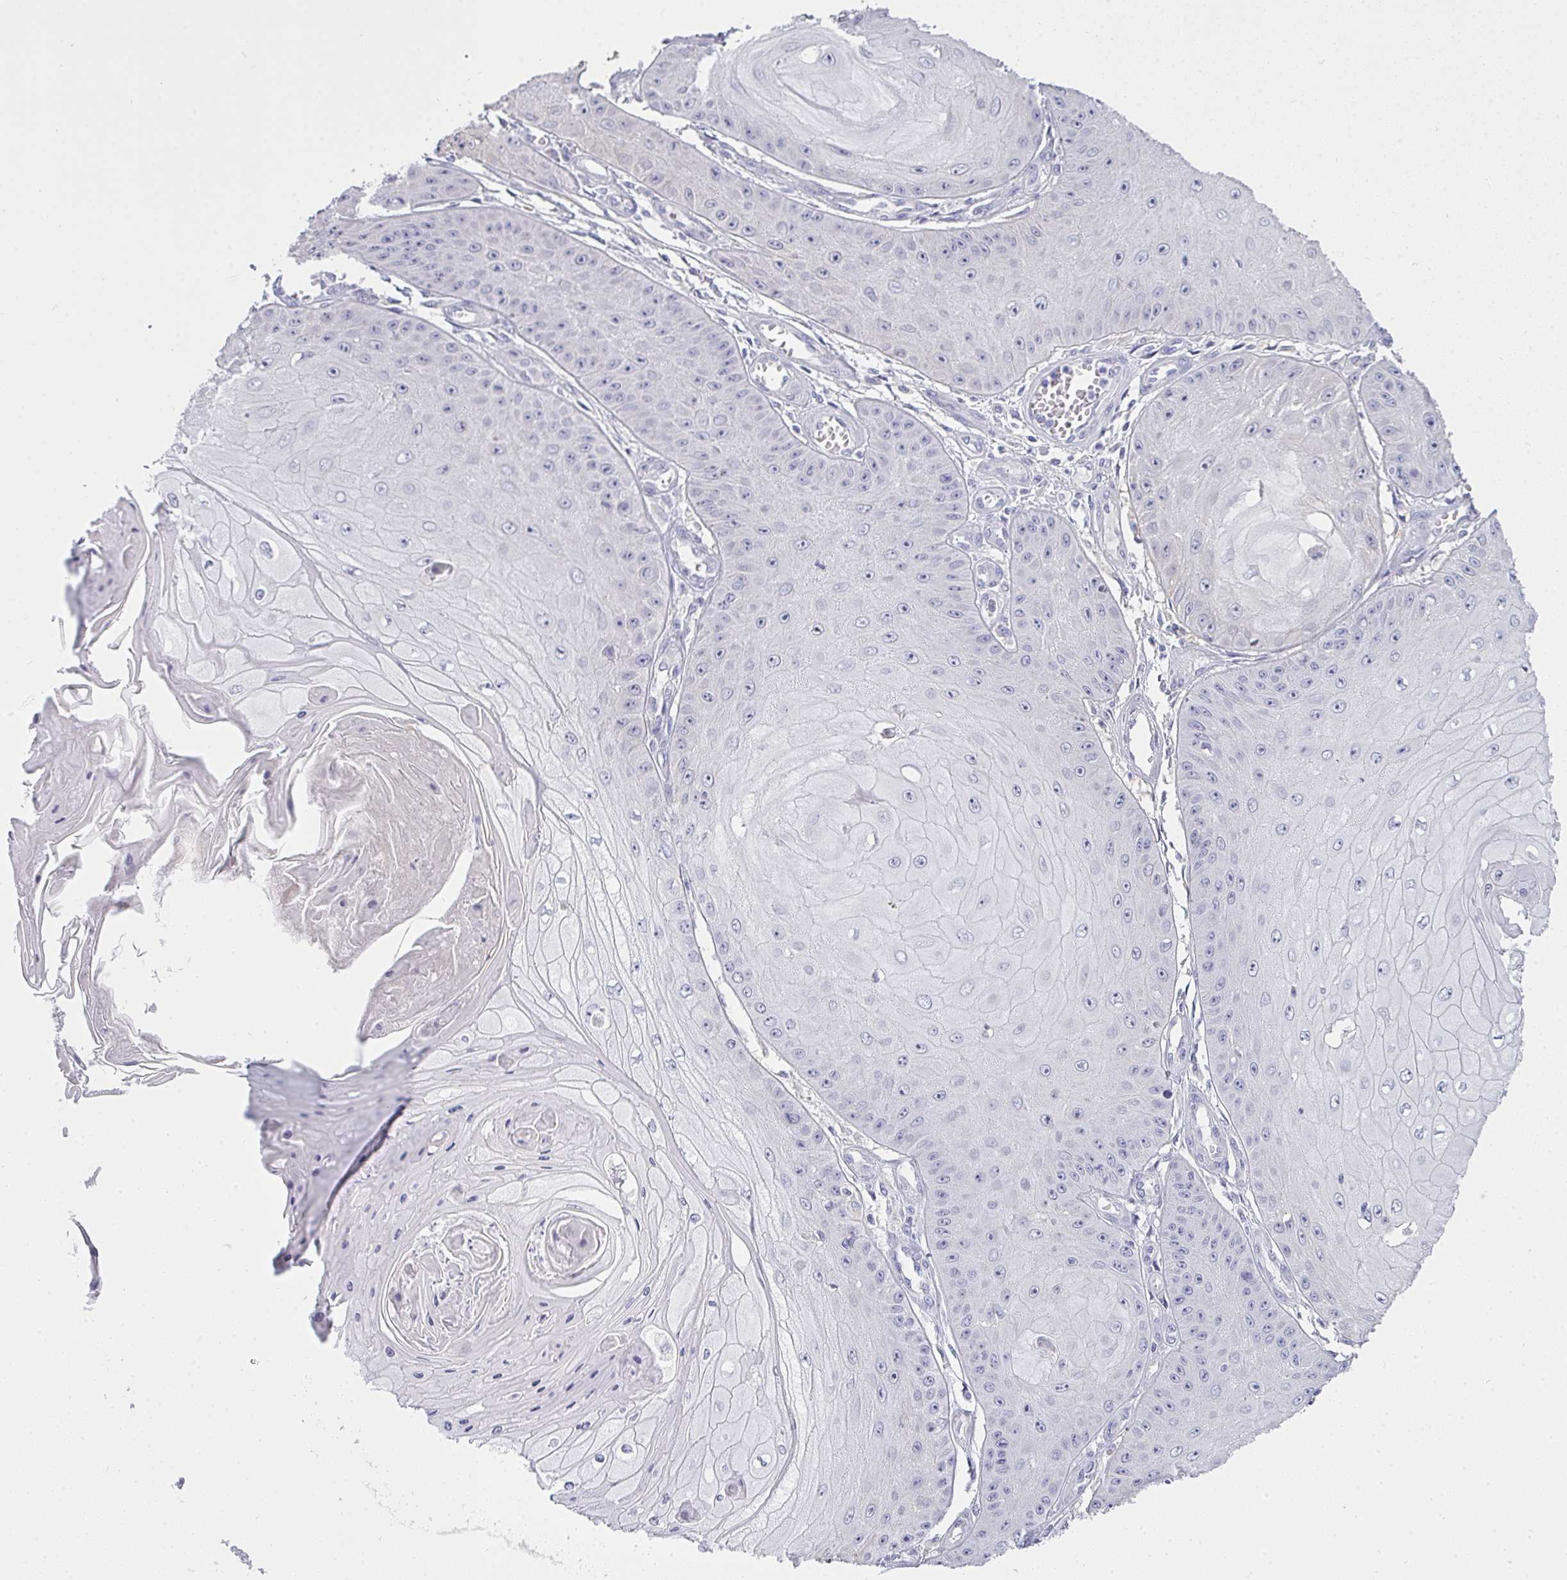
{"staining": {"intensity": "negative", "quantity": "none", "location": "none"}, "tissue": "skin cancer", "cell_type": "Tumor cells", "image_type": "cancer", "snomed": [{"axis": "morphology", "description": "Squamous cell carcinoma, NOS"}, {"axis": "topography", "description": "Skin"}], "caption": "This is an immunohistochemistry (IHC) image of skin squamous cell carcinoma. There is no positivity in tumor cells.", "gene": "GSDMB", "patient": {"sex": "male", "age": 70}}